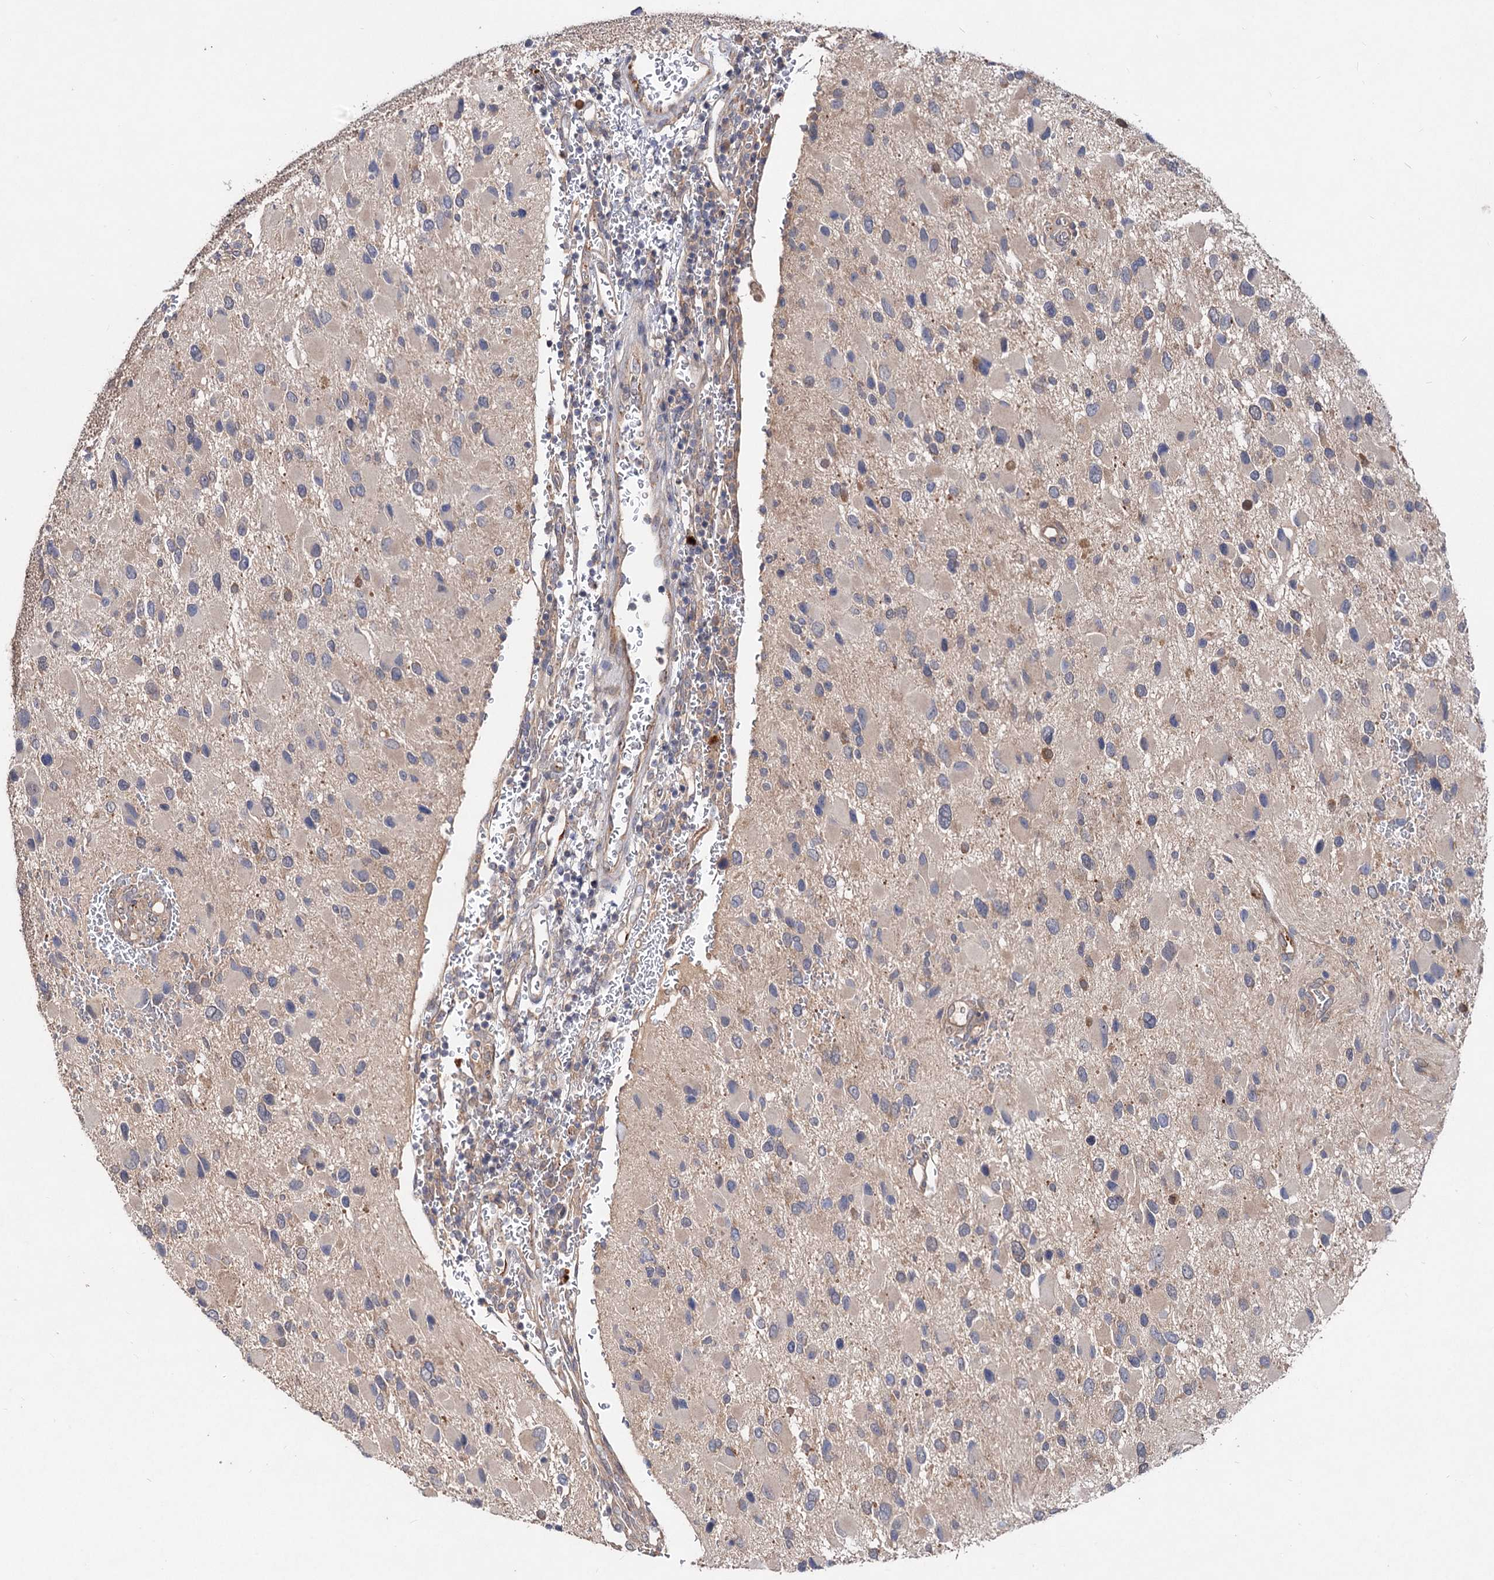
{"staining": {"intensity": "negative", "quantity": "none", "location": "none"}, "tissue": "glioma", "cell_type": "Tumor cells", "image_type": "cancer", "snomed": [{"axis": "morphology", "description": "Glioma, malignant, High grade"}, {"axis": "topography", "description": "Brain"}], "caption": "This image is of glioma stained with immunohistochemistry (IHC) to label a protein in brown with the nuclei are counter-stained blue. There is no staining in tumor cells. Nuclei are stained in blue.", "gene": "NUDCD2", "patient": {"sex": "male", "age": 53}}